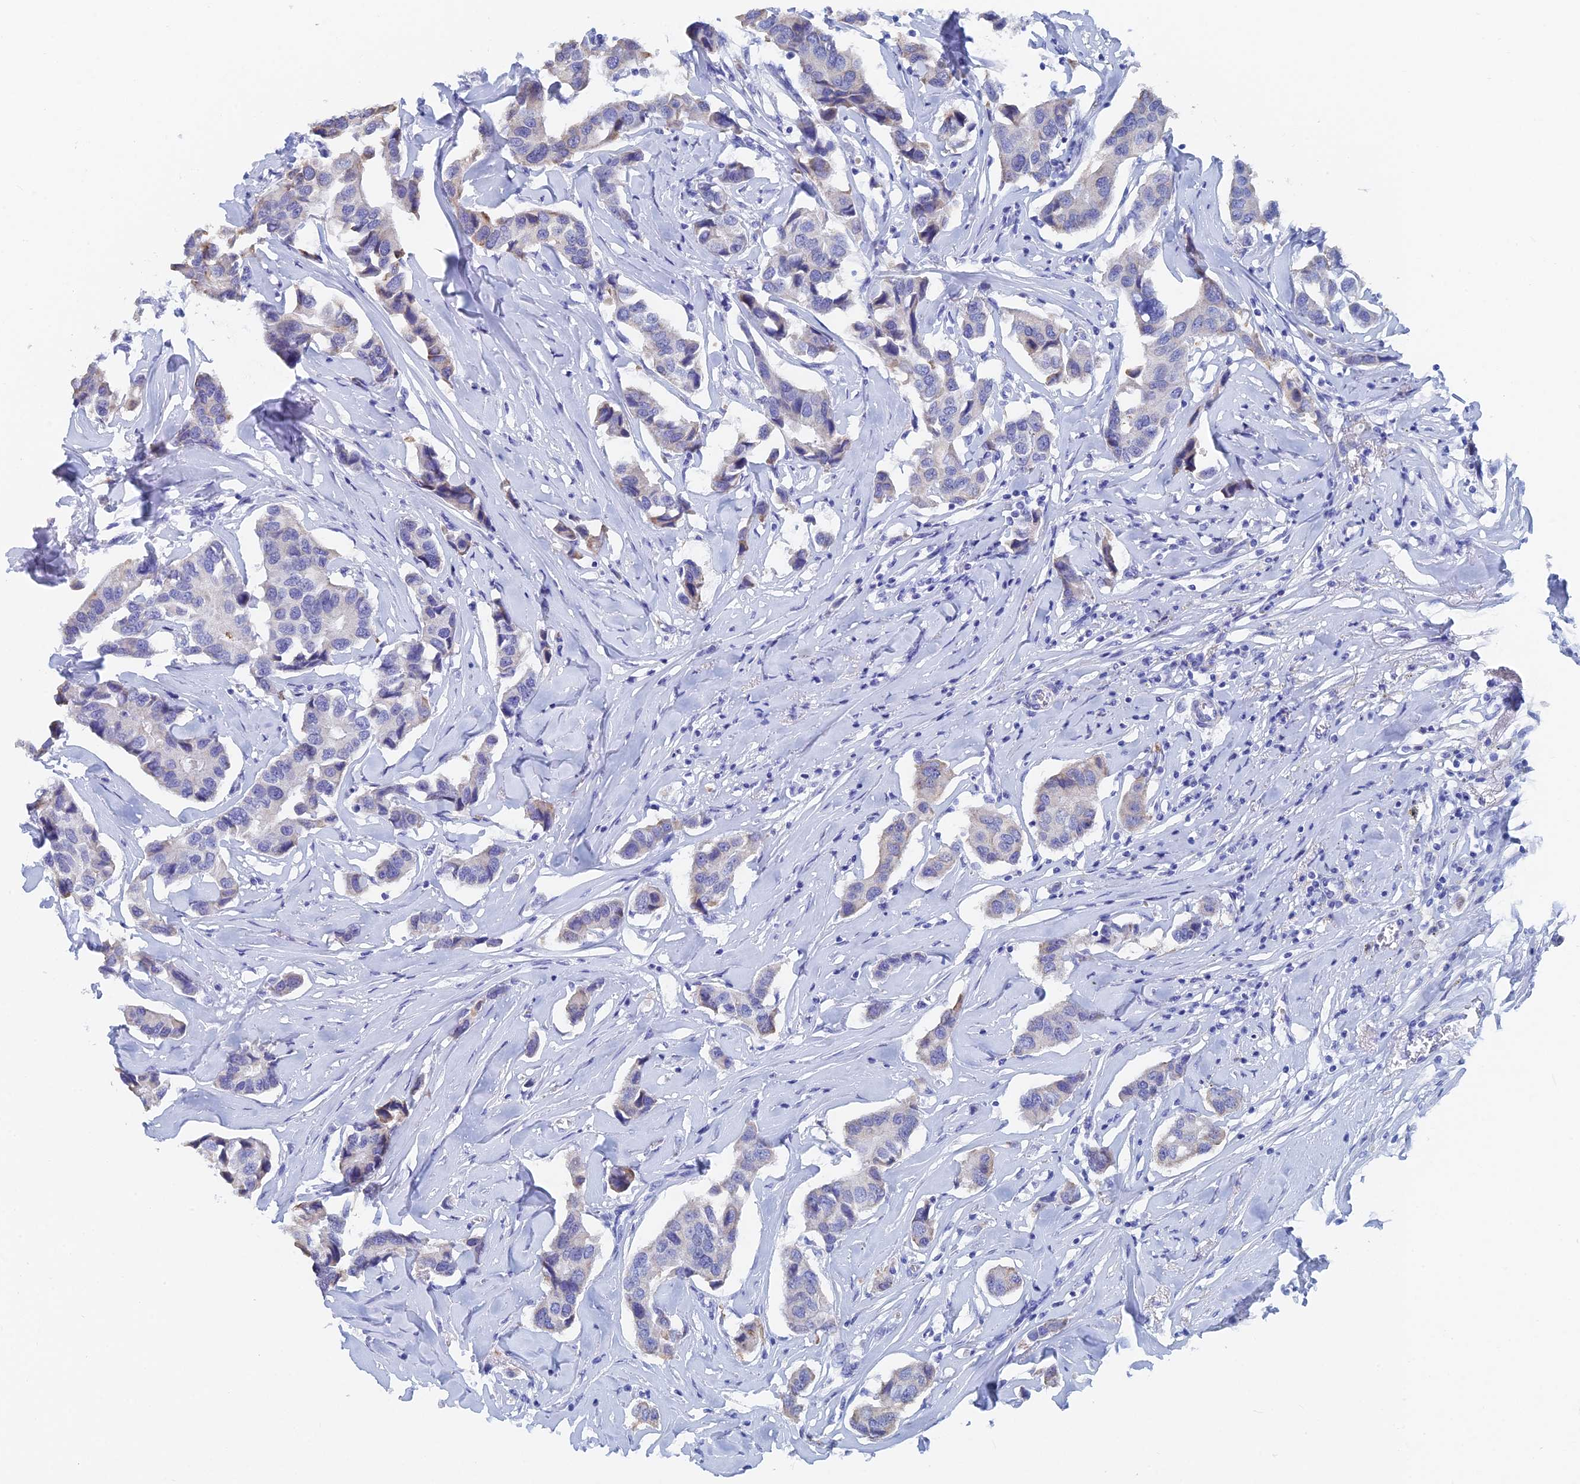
{"staining": {"intensity": "negative", "quantity": "none", "location": "none"}, "tissue": "breast cancer", "cell_type": "Tumor cells", "image_type": "cancer", "snomed": [{"axis": "morphology", "description": "Duct carcinoma"}, {"axis": "topography", "description": "Breast"}], "caption": "Immunohistochemistry of human invasive ductal carcinoma (breast) demonstrates no expression in tumor cells.", "gene": "KCNK18", "patient": {"sex": "female", "age": 80}}